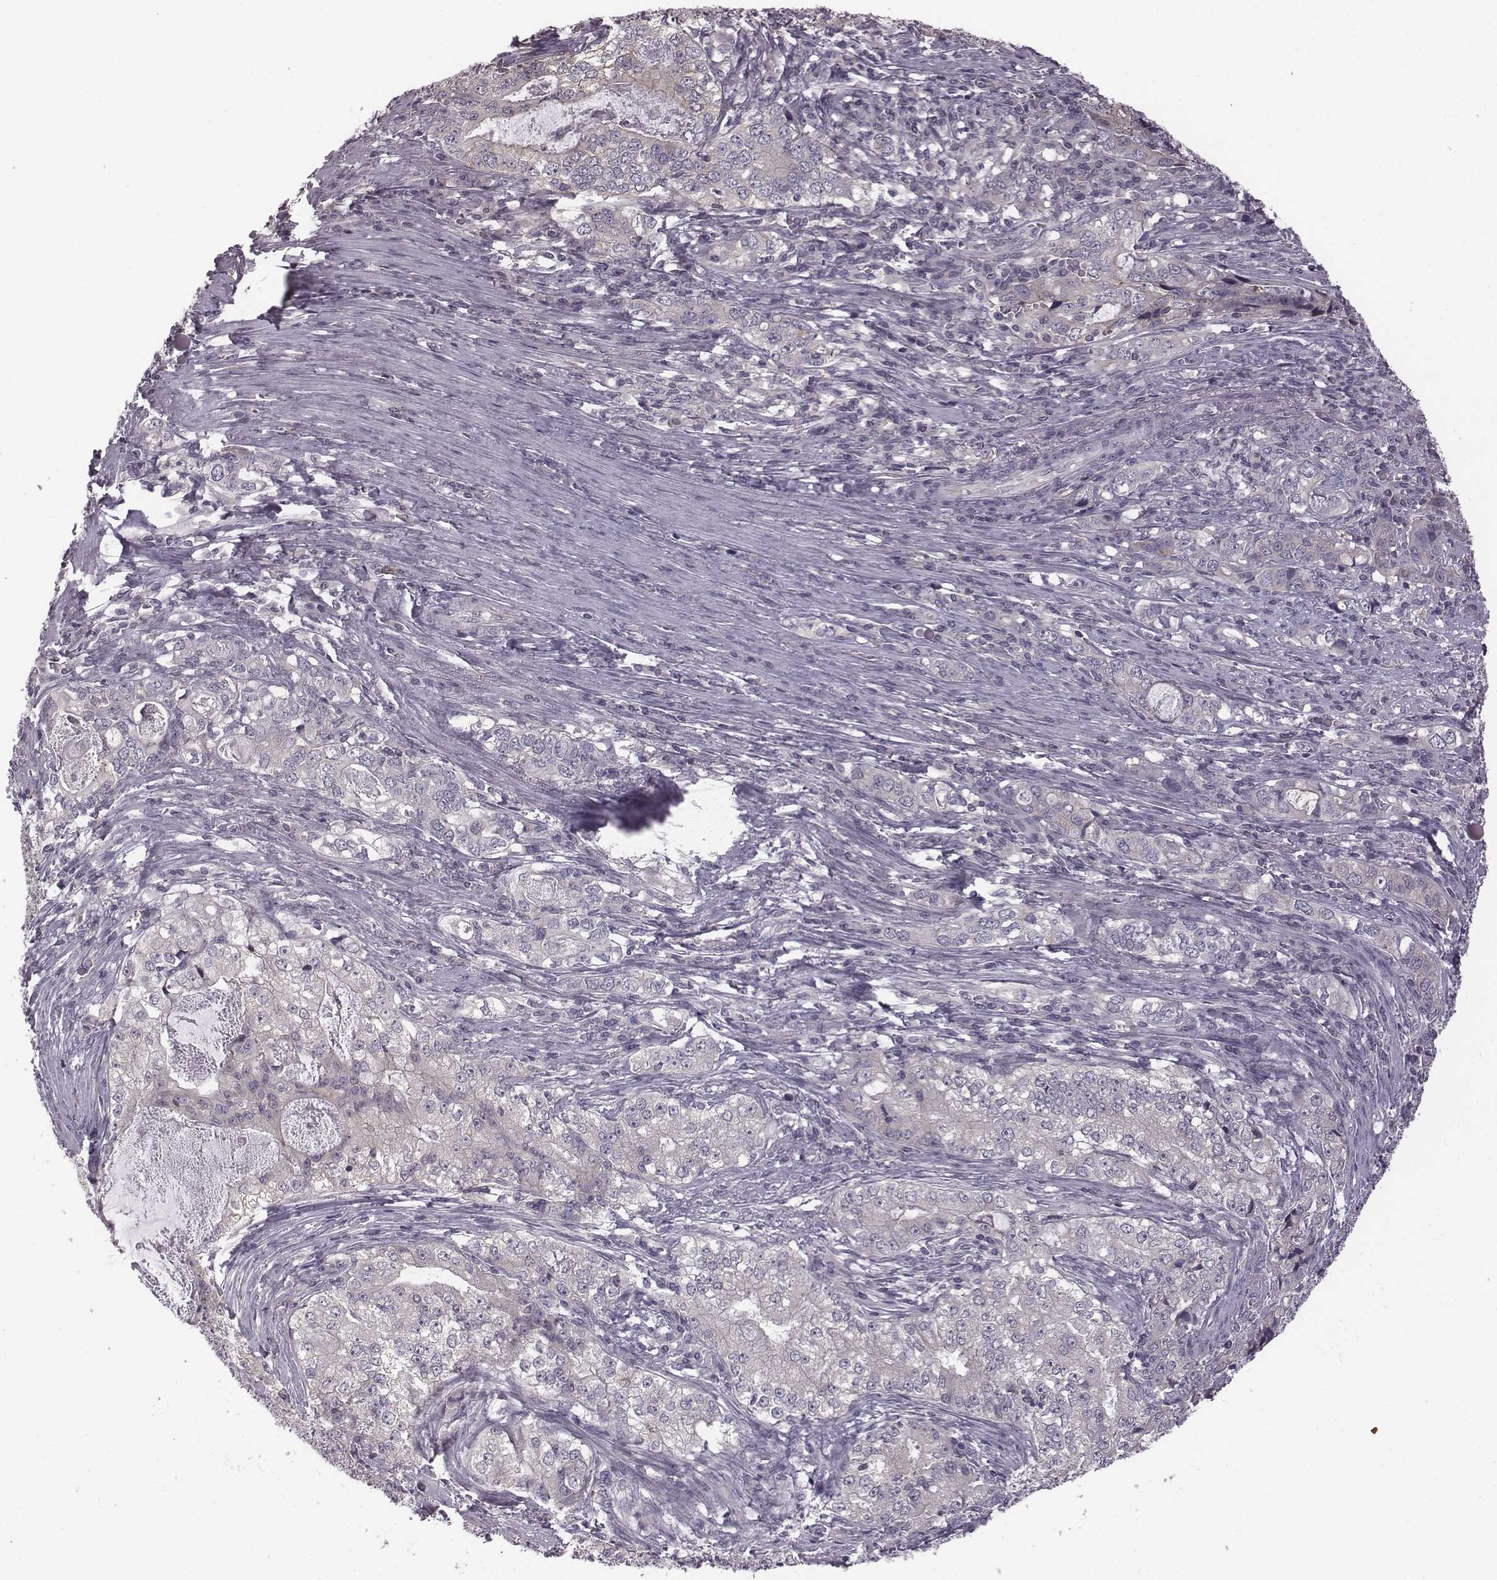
{"staining": {"intensity": "negative", "quantity": "none", "location": "none"}, "tissue": "stomach cancer", "cell_type": "Tumor cells", "image_type": "cancer", "snomed": [{"axis": "morphology", "description": "Adenocarcinoma, NOS"}, {"axis": "topography", "description": "Stomach, lower"}], "caption": "There is no significant staining in tumor cells of stomach adenocarcinoma. (IHC, brightfield microscopy, high magnification).", "gene": "BICDL1", "patient": {"sex": "female", "age": 72}}